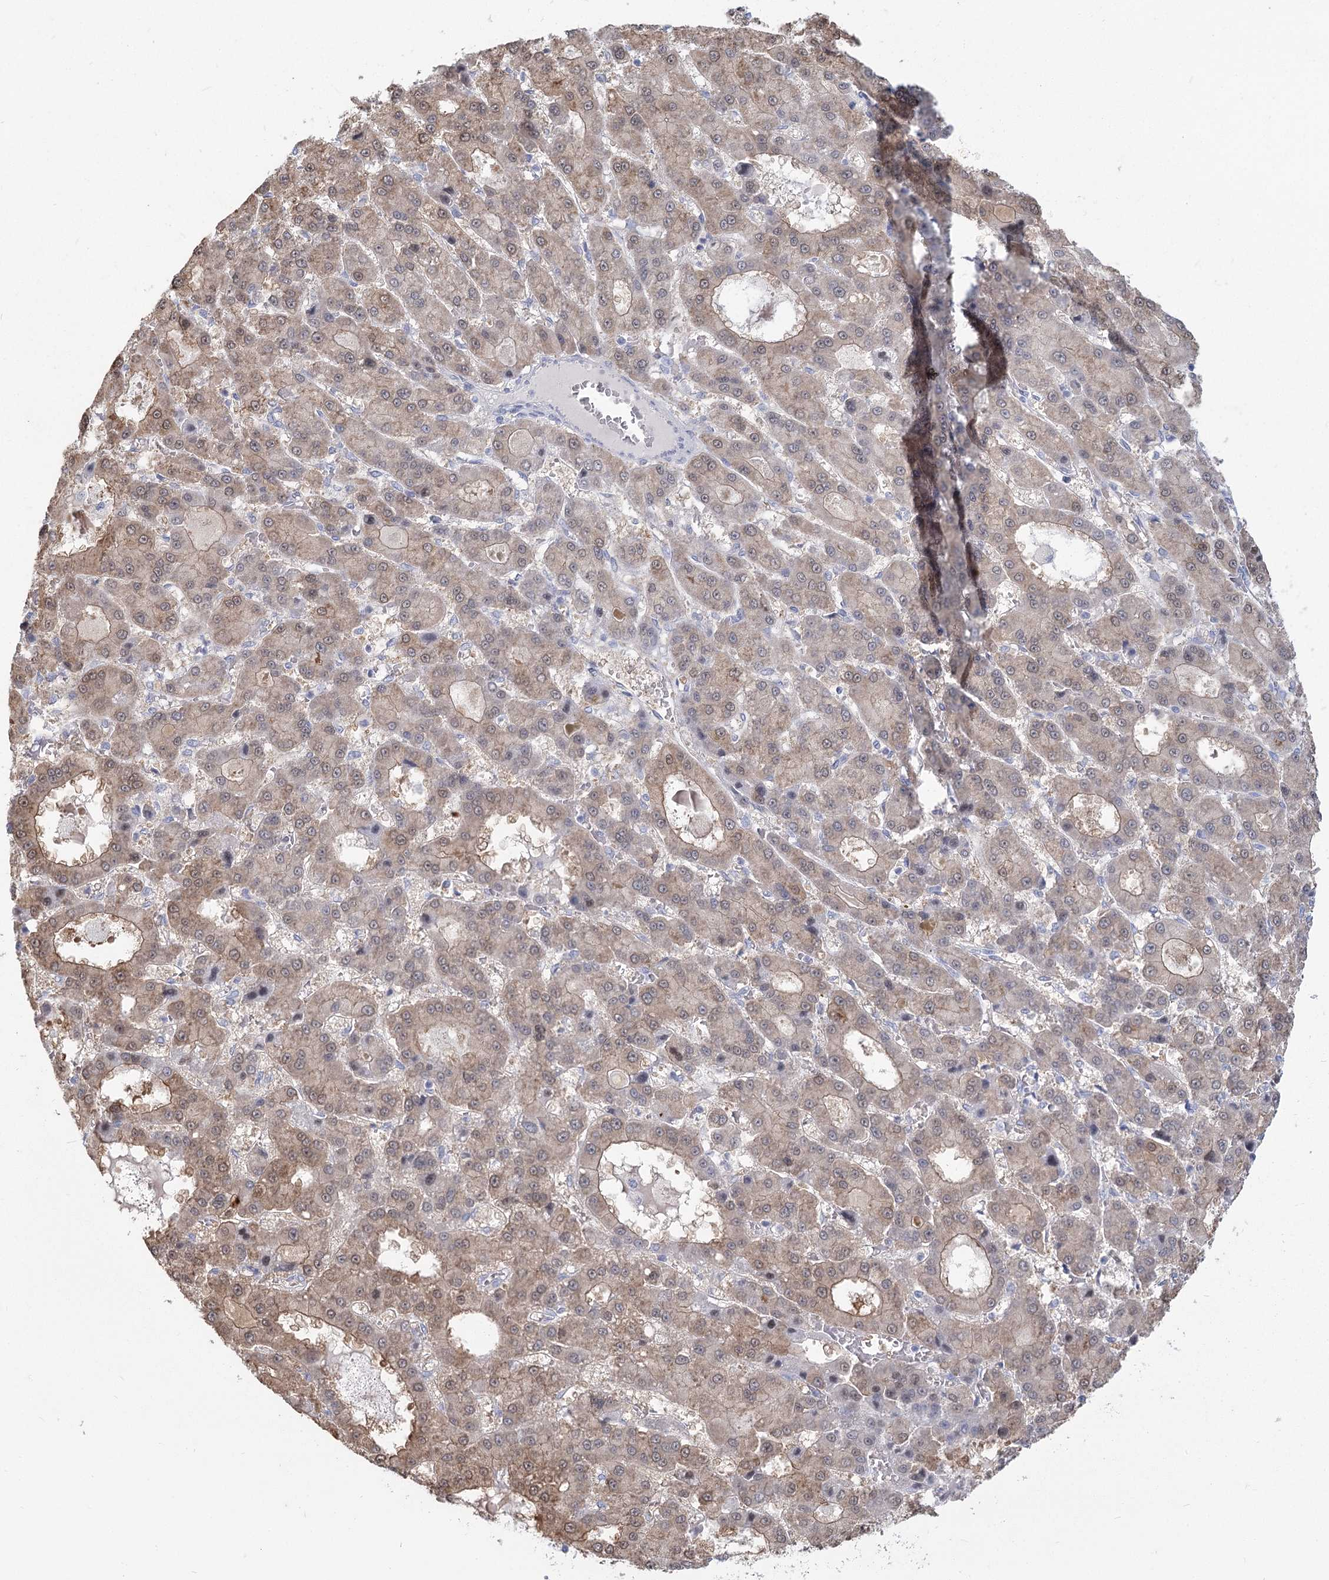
{"staining": {"intensity": "weak", "quantity": ">75%", "location": "cytoplasmic/membranous"}, "tissue": "liver cancer", "cell_type": "Tumor cells", "image_type": "cancer", "snomed": [{"axis": "morphology", "description": "Carcinoma, Hepatocellular, NOS"}, {"axis": "topography", "description": "Liver"}], "caption": "Hepatocellular carcinoma (liver) stained for a protein (brown) displays weak cytoplasmic/membranous positive staining in about >75% of tumor cells.", "gene": "CNTLN", "patient": {"sex": "male", "age": 70}}